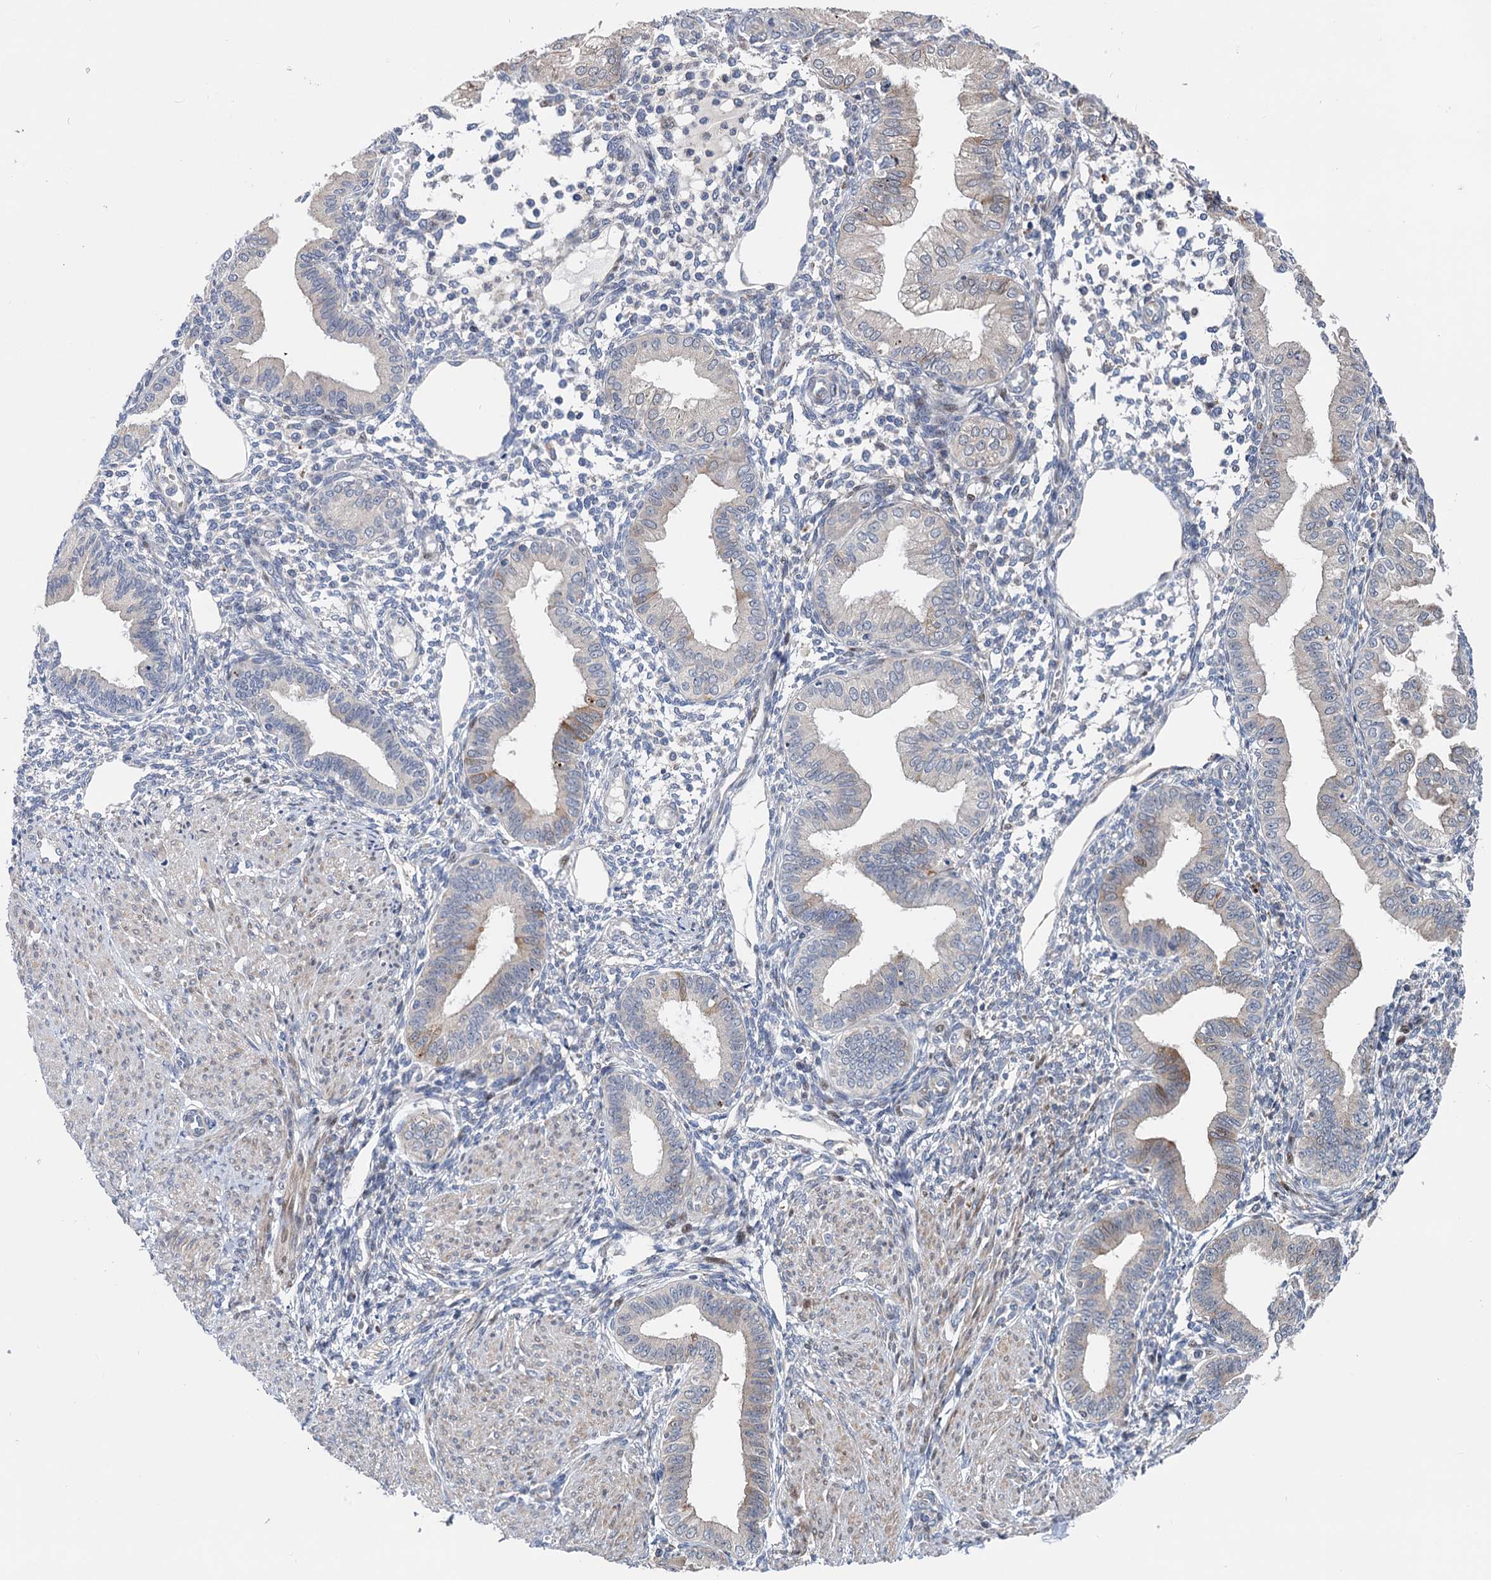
{"staining": {"intensity": "negative", "quantity": "none", "location": "none"}, "tissue": "endometrium", "cell_type": "Cells in endometrial stroma", "image_type": "normal", "snomed": [{"axis": "morphology", "description": "Normal tissue, NOS"}, {"axis": "topography", "description": "Endometrium"}], "caption": "A high-resolution photomicrograph shows IHC staining of unremarkable endometrium, which demonstrates no significant positivity in cells in endometrial stroma. Nuclei are stained in blue.", "gene": "UBR1", "patient": {"sex": "female", "age": 53}}